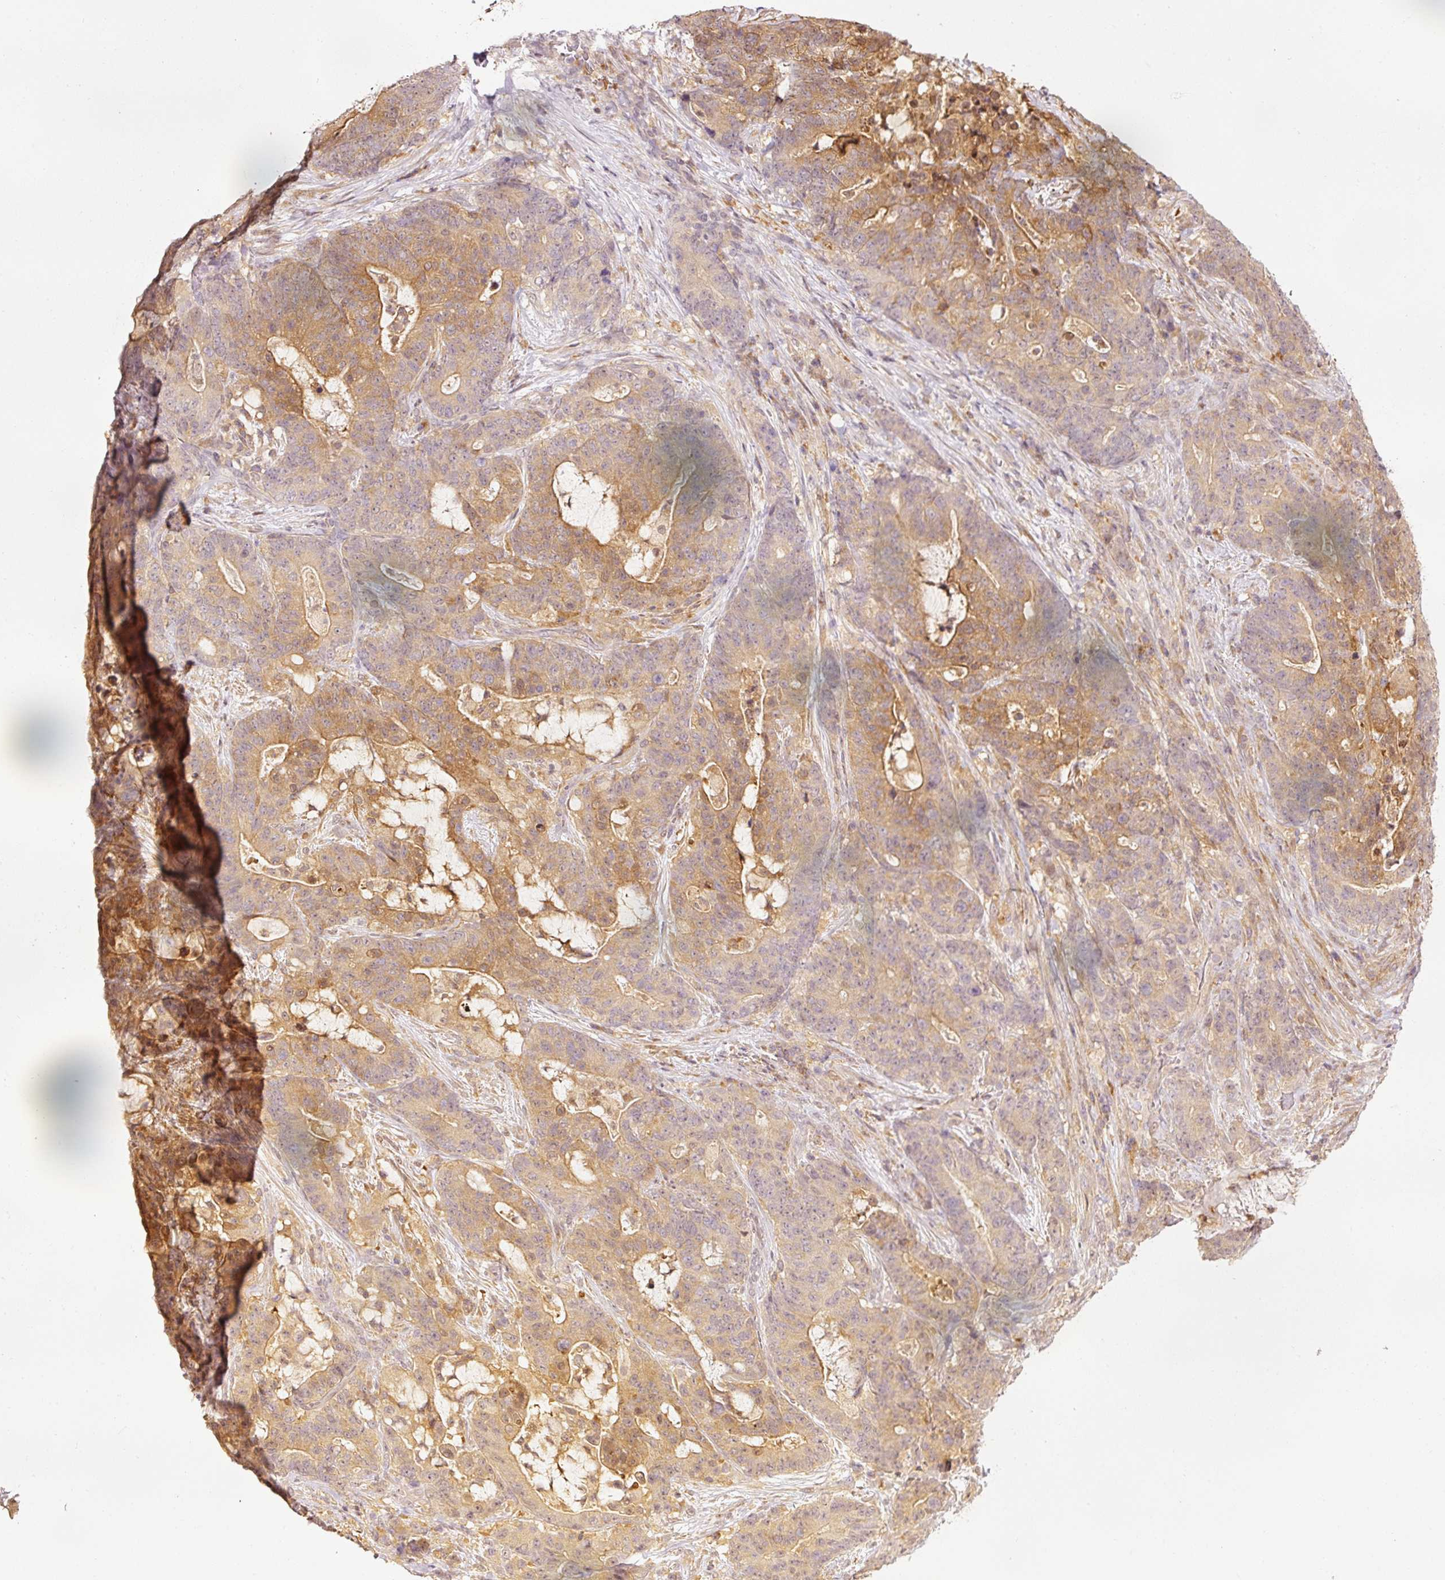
{"staining": {"intensity": "moderate", "quantity": "25%-75%", "location": "cytoplasmic/membranous,nuclear"}, "tissue": "stomach cancer", "cell_type": "Tumor cells", "image_type": "cancer", "snomed": [{"axis": "morphology", "description": "Normal tissue, NOS"}, {"axis": "morphology", "description": "Adenocarcinoma, NOS"}, {"axis": "topography", "description": "Stomach"}], "caption": "Immunohistochemical staining of human stomach cancer exhibits medium levels of moderate cytoplasmic/membranous and nuclear positivity in approximately 25%-75% of tumor cells.", "gene": "FBXL14", "patient": {"sex": "female", "age": 64}}